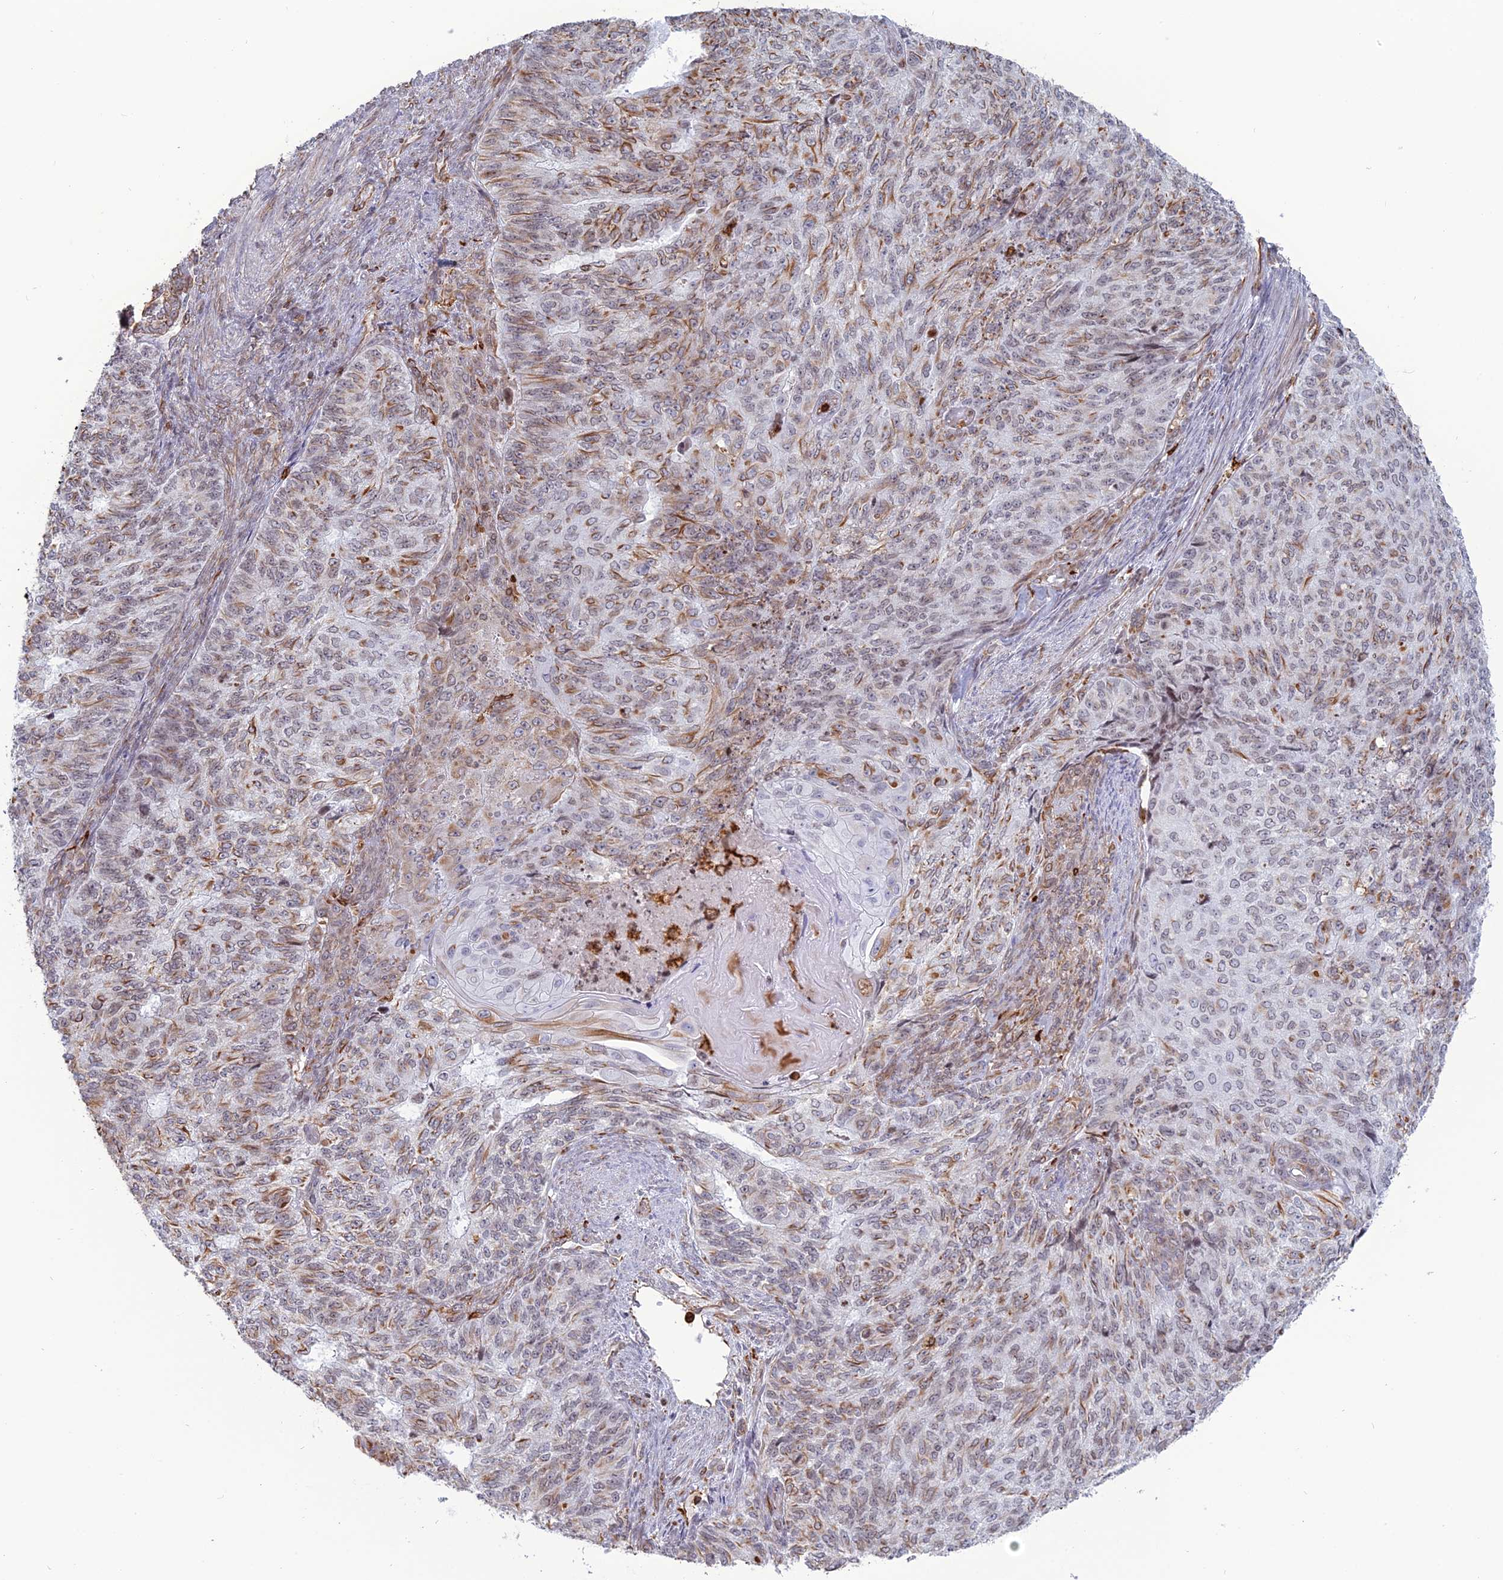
{"staining": {"intensity": "moderate", "quantity": "<25%", "location": "cytoplasmic/membranous"}, "tissue": "endometrial cancer", "cell_type": "Tumor cells", "image_type": "cancer", "snomed": [{"axis": "morphology", "description": "Adenocarcinoma, NOS"}, {"axis": "topography", "description": "Endometrium"}], "caption": "Immunohistochemistry (IHC) photomicrograph of human endometrial cancer stained for a protein (brown), which shows low levels of moderate cytoplasmic/membranous positivity in about <25% of tumor cells.", "gene": "APOBR", "patient": {"sex": "female", "age": 32}}